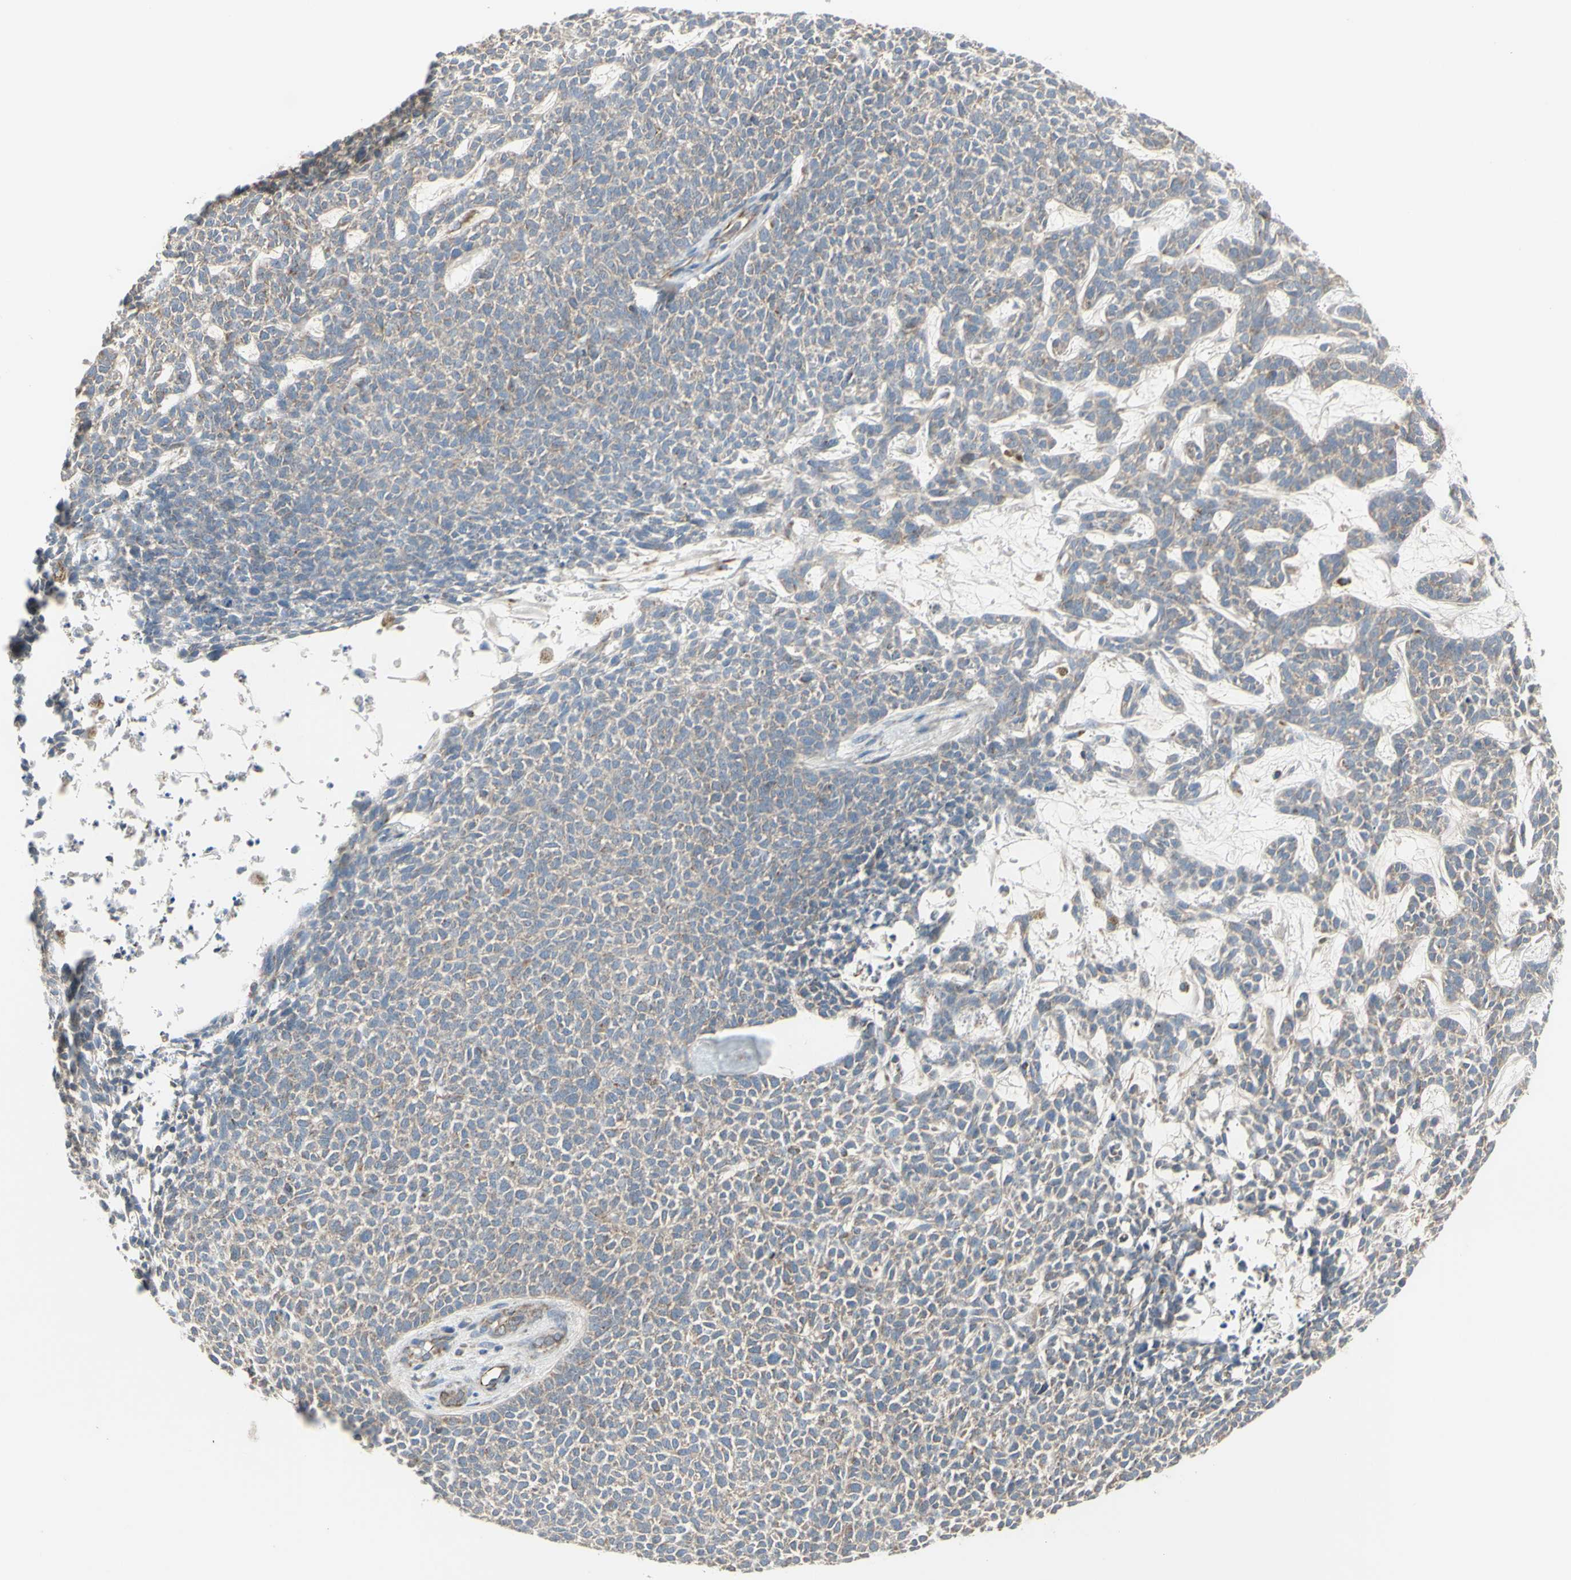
{"staining": {"intensity": "weak", "quantity": "<25%", "location": "cytoplasmic/membranous"}, "tissue": "skin cancer", "cell_type": "Tumor cells", "image_type": "cancer", "snomed": [{"axis": "morphology", "description": "Basal cell carcinoma"}, {"axis": "topography", "description": "Skin"}], "caption": "An immunohistochemistry micrograph of skin cancer is shown. There is no staining in tumor cells of skin cancer.", "gene": "FAM171B", "patient": {"sex": "female", "age": 84}}